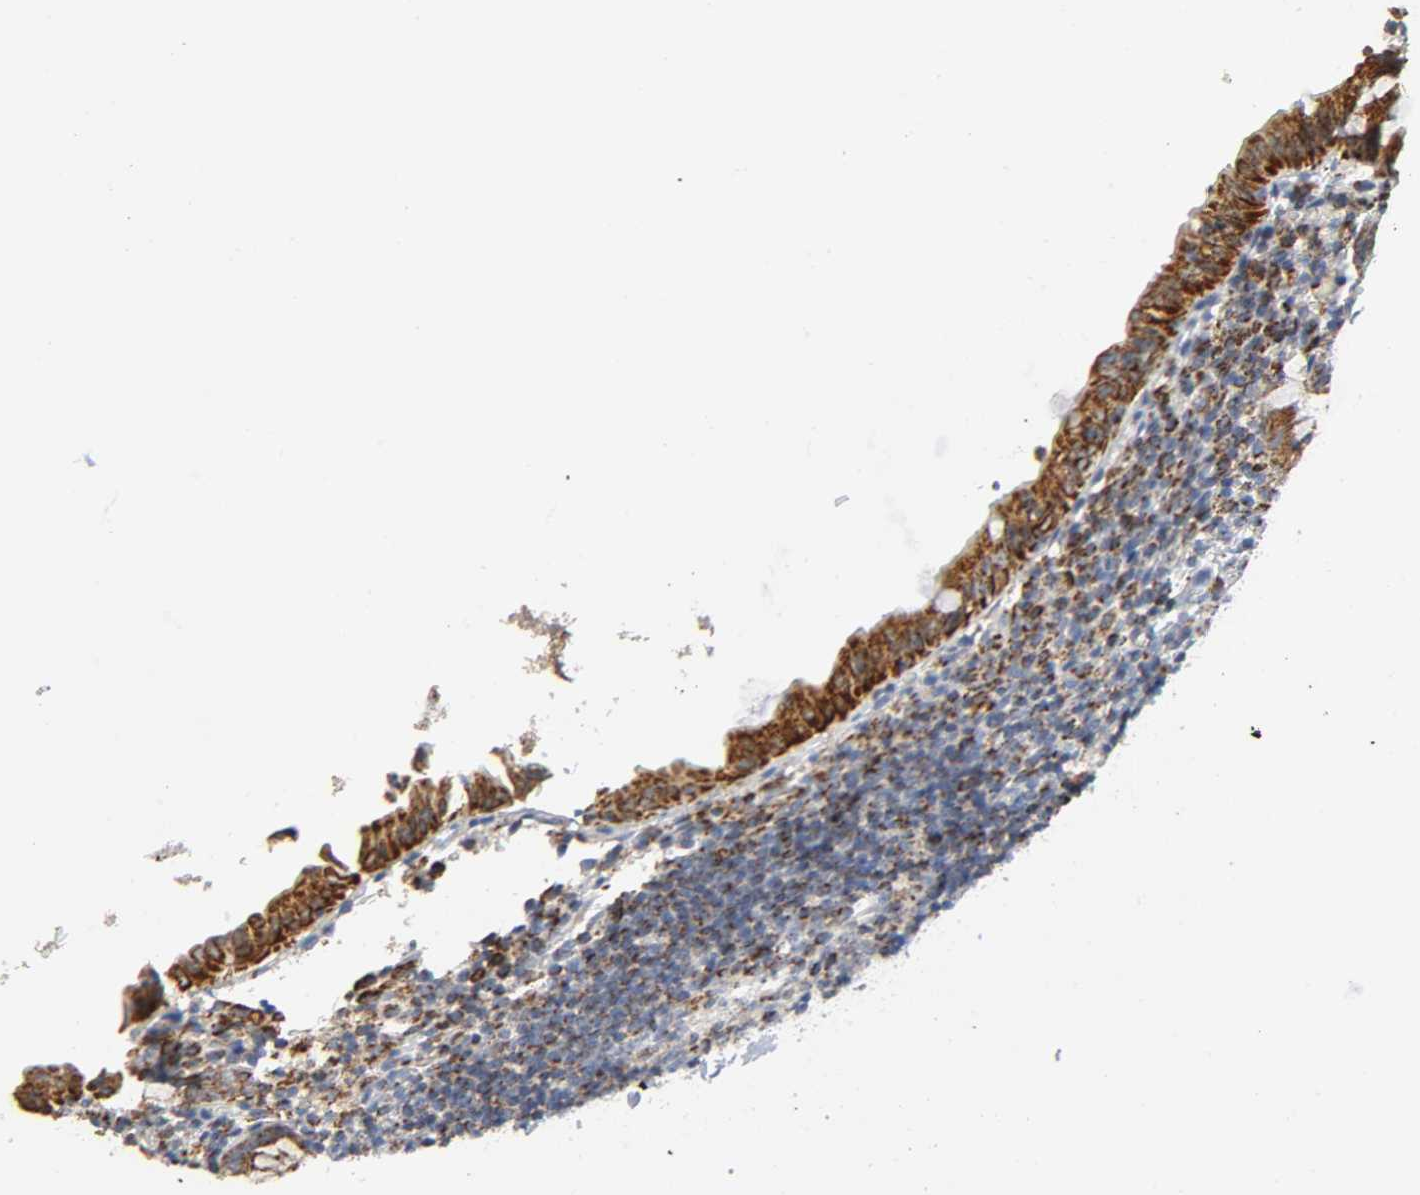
{"staining": {"intensity": "strong", "quantity": ">75%", "location": "cytoplasmic/membranous"}, "tissue": "appendix", "cell_type": "Glandular cells", "image_type": "normal", "snomed": [{"axis": "morphology", "description": "Normal tissue, NOS"}, {"axis": "topography", "description": "Appendix"}], "caption": "IHC photomicrograph of benign appendix: human appendix stained using IHC demonstrates high levels of strong protein expression localized specifically in the cytoplasmic/membranous of glandular cells, appearing as a cytoplasmic/membranous brown color.", "gene": "BAK1", "patient": {"sex": "female", "age": 10}}